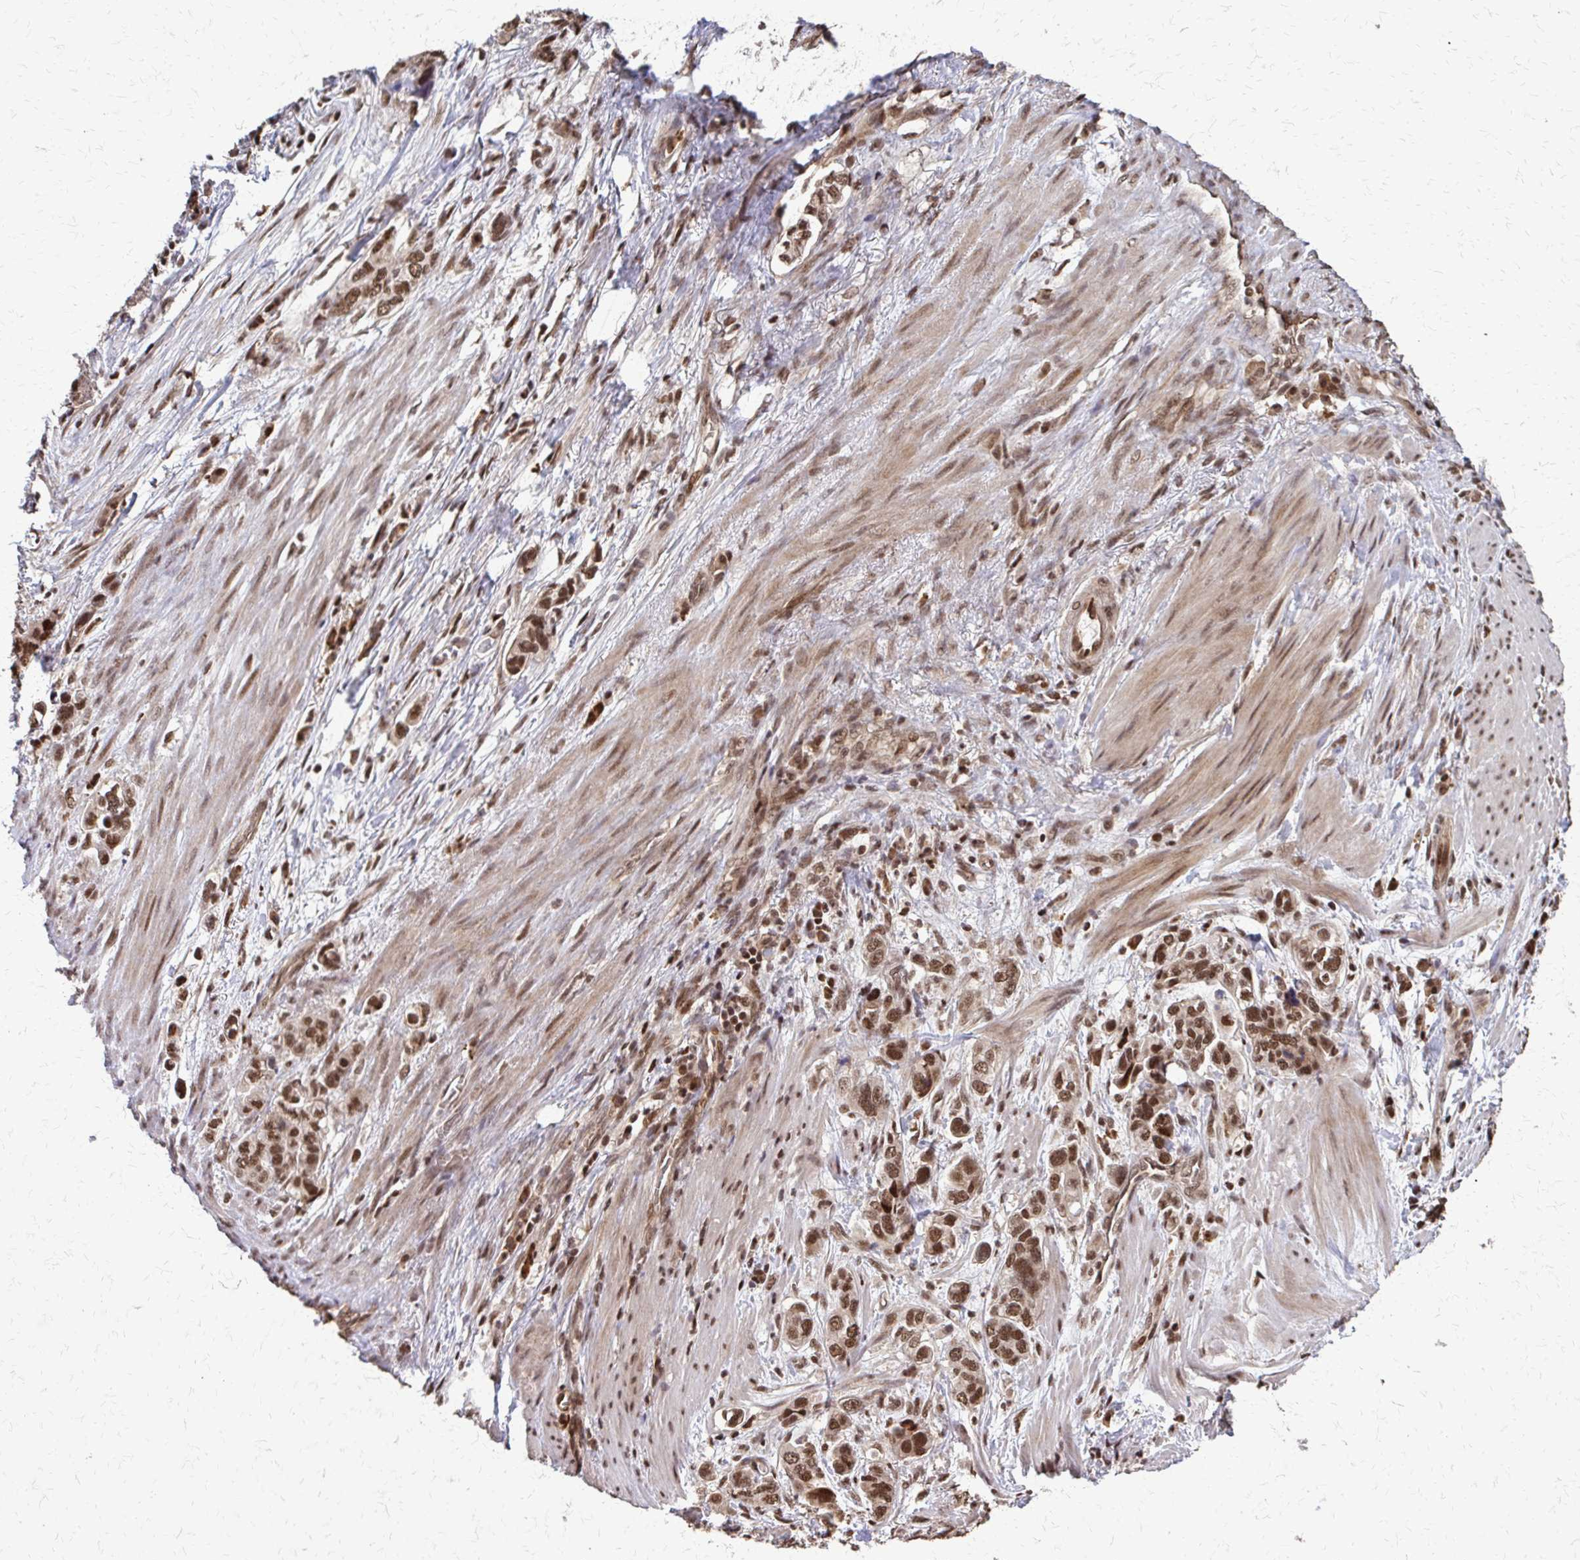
{"staining": {"intensity": "moderate", "quantity": ">75%", "location": "nuclear"}, "tissue": "stomach cancer", "cell_type": "Tumor cells", "image_type": "cancer", "snomed": [{"axis": "morphology", "description": "Adenocarcinoma, NOS"}, {"axis": "topography", "description": "Stomach, lower"}], "caption": "A brown stain labels moderate nuclear expression of a protein in human stomach adenocarcinoma tumor cells.", "gene": "SS18", "patient": {"sex": "female", "age": 93}}